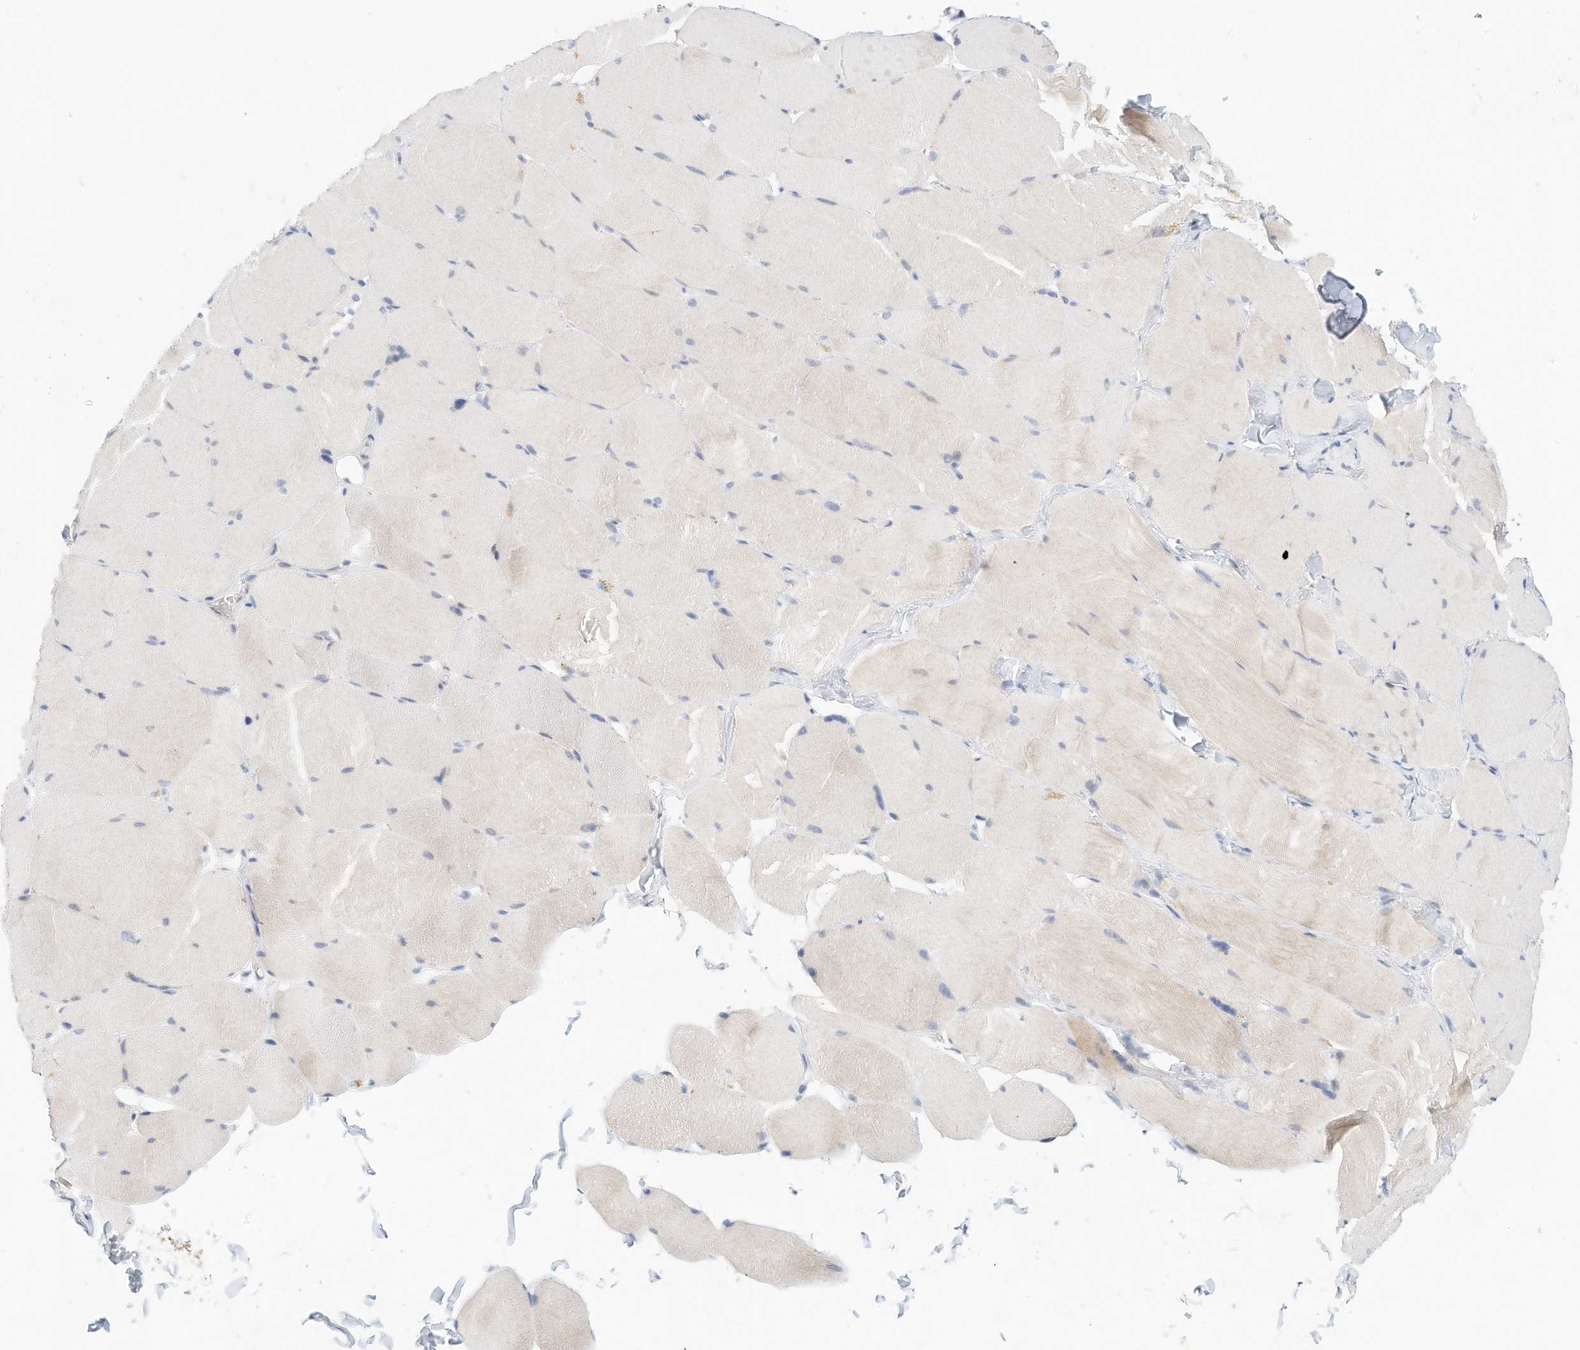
{"staining": {"intensity": "negative", "quantity": "none", "location": "none"}, "tissue": "skeletal muscle", "cell_type": "Myocytes", "image_type": "normal", "snomed": [{"axis": "morphology", "description": "Normal tissue, NOS"}, {"axis": "topography", "description": "Skin"}, {"axis": "topography", "description": "Skeletal muscle"}], "caption": "Immunohistochemistry micrograph of normal skeletal muscle: skeletal muscle stained with DAB (3,3'-diaminobenzidine) shows no significant protein positivity in myocytes.", "gene": "ARHGAP28", "patient": {"sex": "male", "age": 83}}